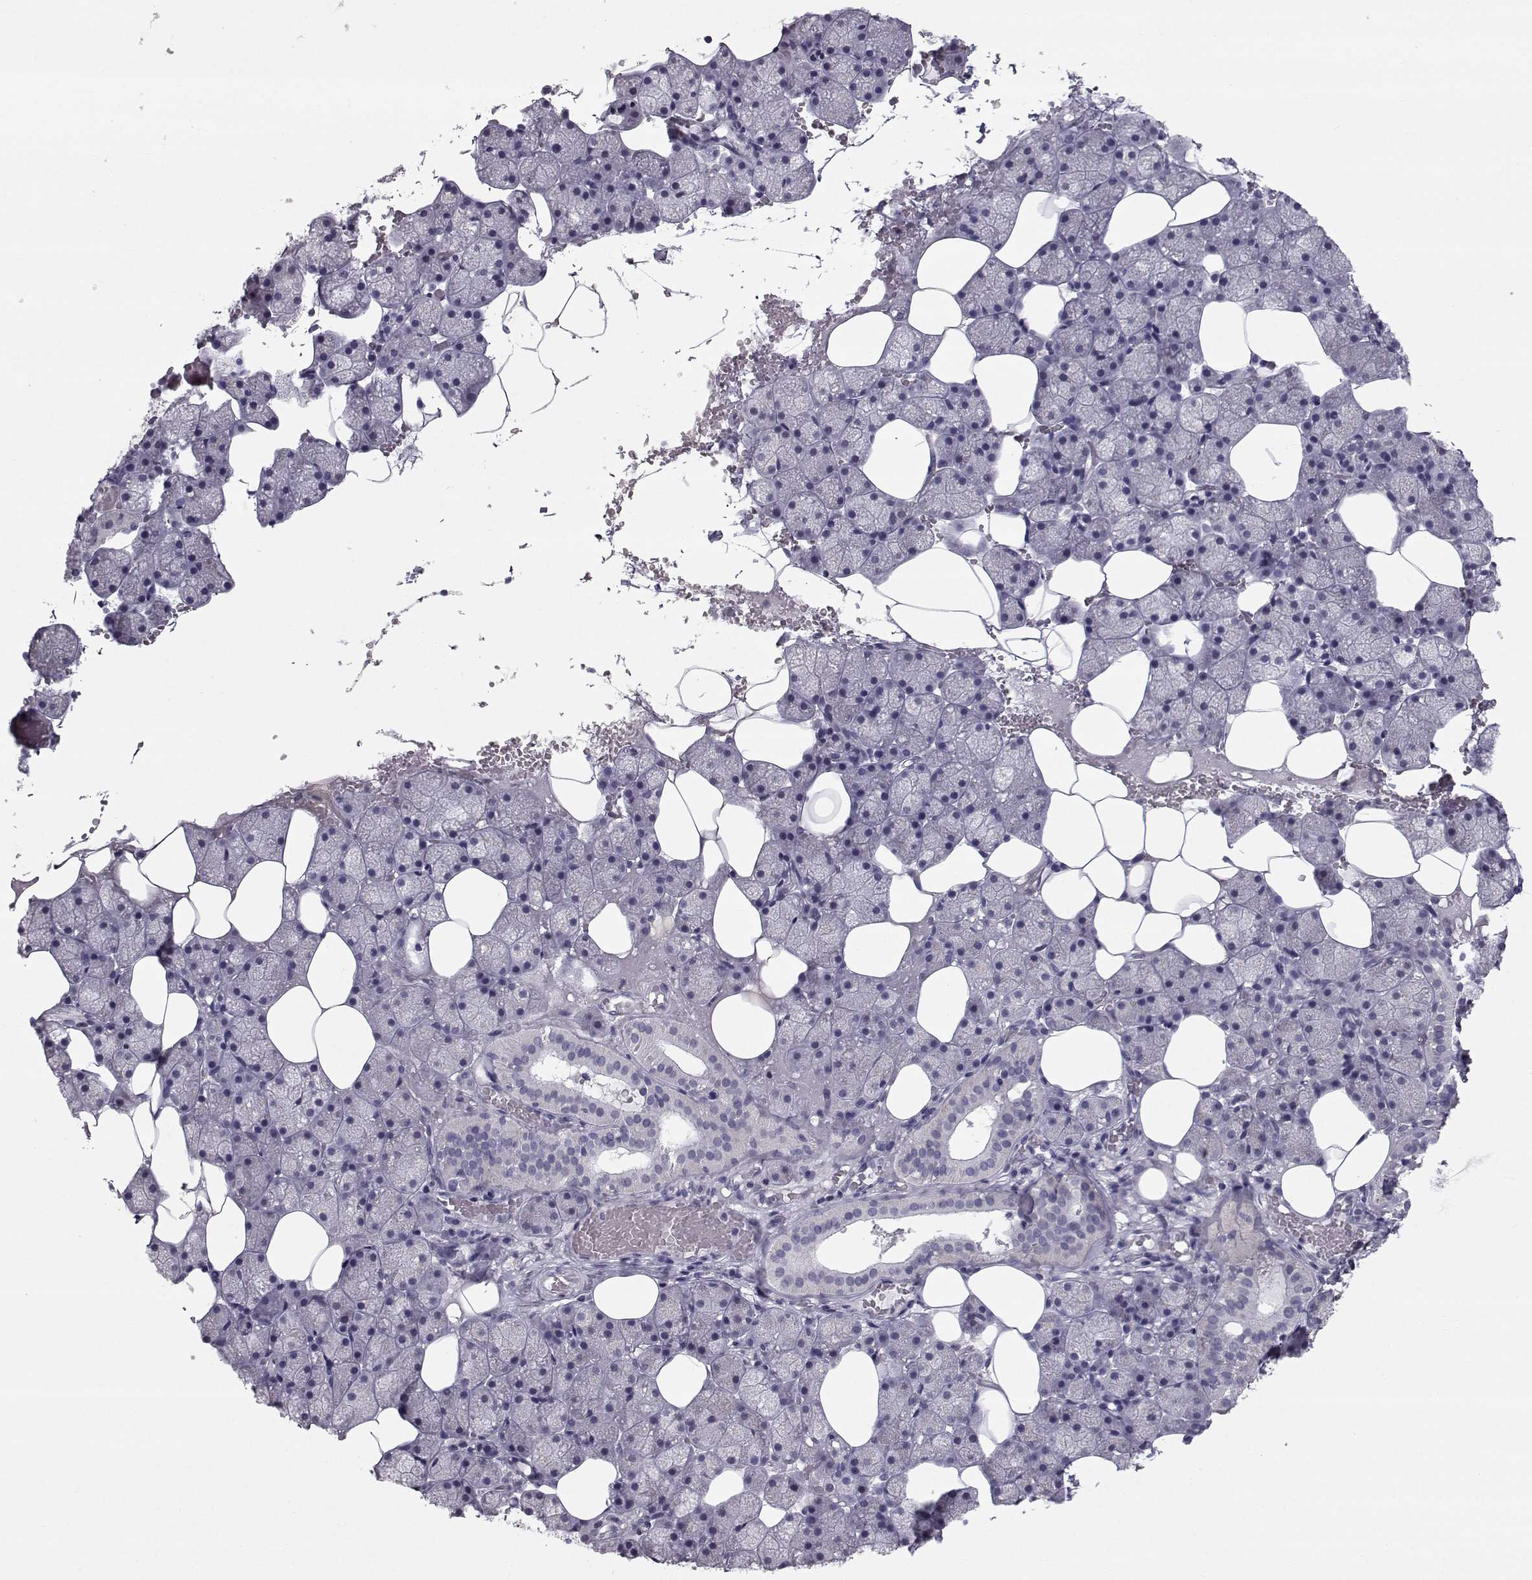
{"staining": {"intensity": "negative", "quantity": "none", "location": "none"}, "tissue": "salivary gland", "cell_type": "Glandular cells", "image_type": "normal", "snomed": [{"axis": "morphology", "description": "Normal tissue, NOS"}, {"axis": "topography", "description": "Salivary gland"}], "caption": "The micrograph reveals no significant staining in glandular cells of salivary gland. (DAB immunohistochemistry with hematoxylin counter stain).", "gene": "SPDYE4", "patient": {"sex": "male", "age": 38}}